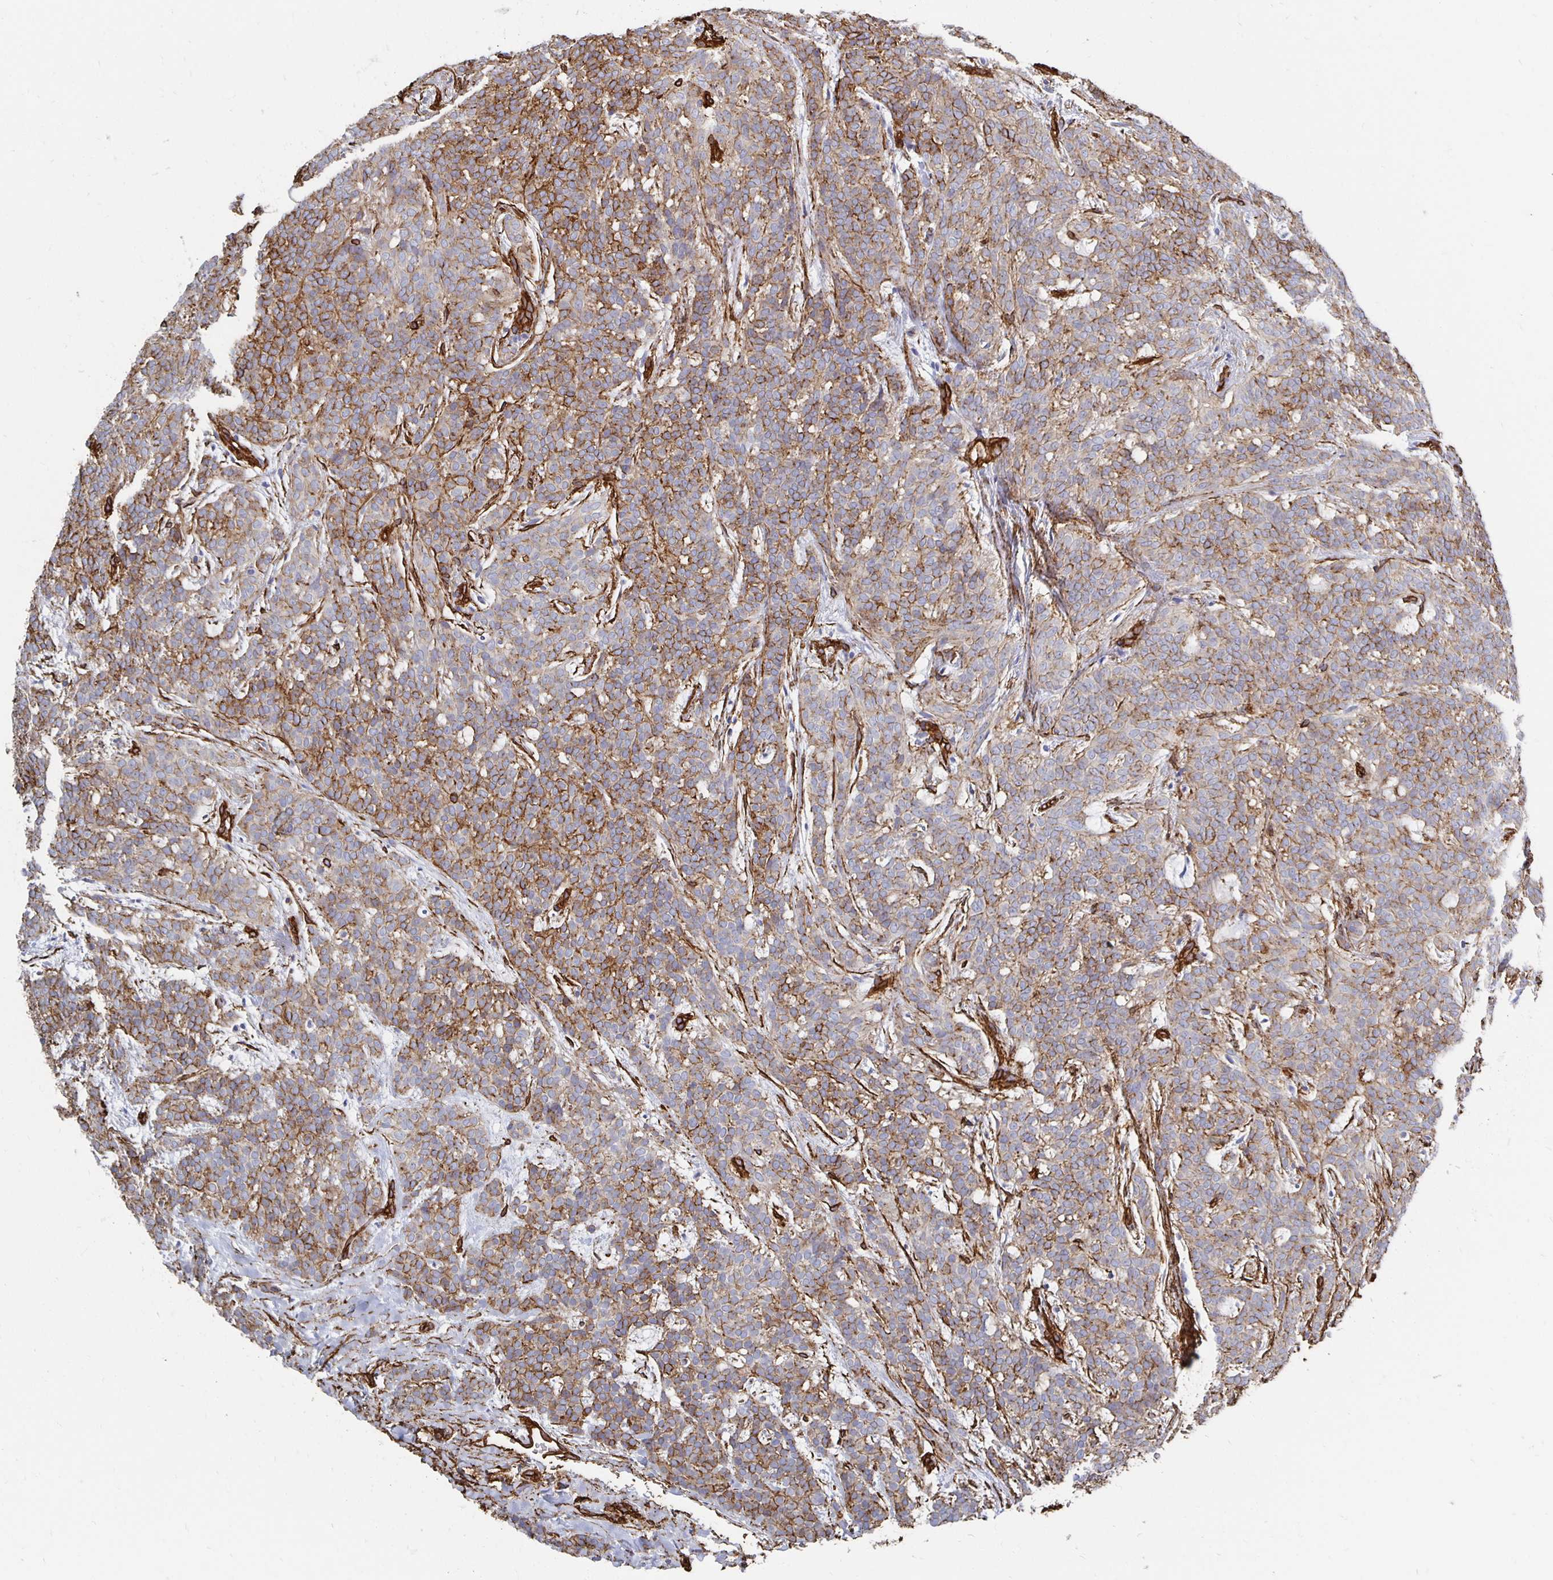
{"staining": {"intensity": "strong", "quantity": "25%-75%", "location": "cytoplasmic/membranous"}, "tissue": "head and neck cancer", "cell_type": "Tumor cells", "image_type": "cancer", "snomed": [{"axis": "morphology", "description": "Normal tissue, NOS"}, {"axis": "morphology", "description": "Adenocarcinoma, NOS"}, {"axis": "topography", "description": "Oral tissue"}, {"axis": "topography", "description": "Head-Neck"}], "caption": "Immunohistochemistry image of human head and neck cancer (adenocarcinoma) stained for a protein (brown), which exhibits high levels of strong cytoplasmic/membranous positivity in about 25%-75% of tumor cells.", "gene": "VIPR2", "patient": {"sex": "female", "age": 57}}